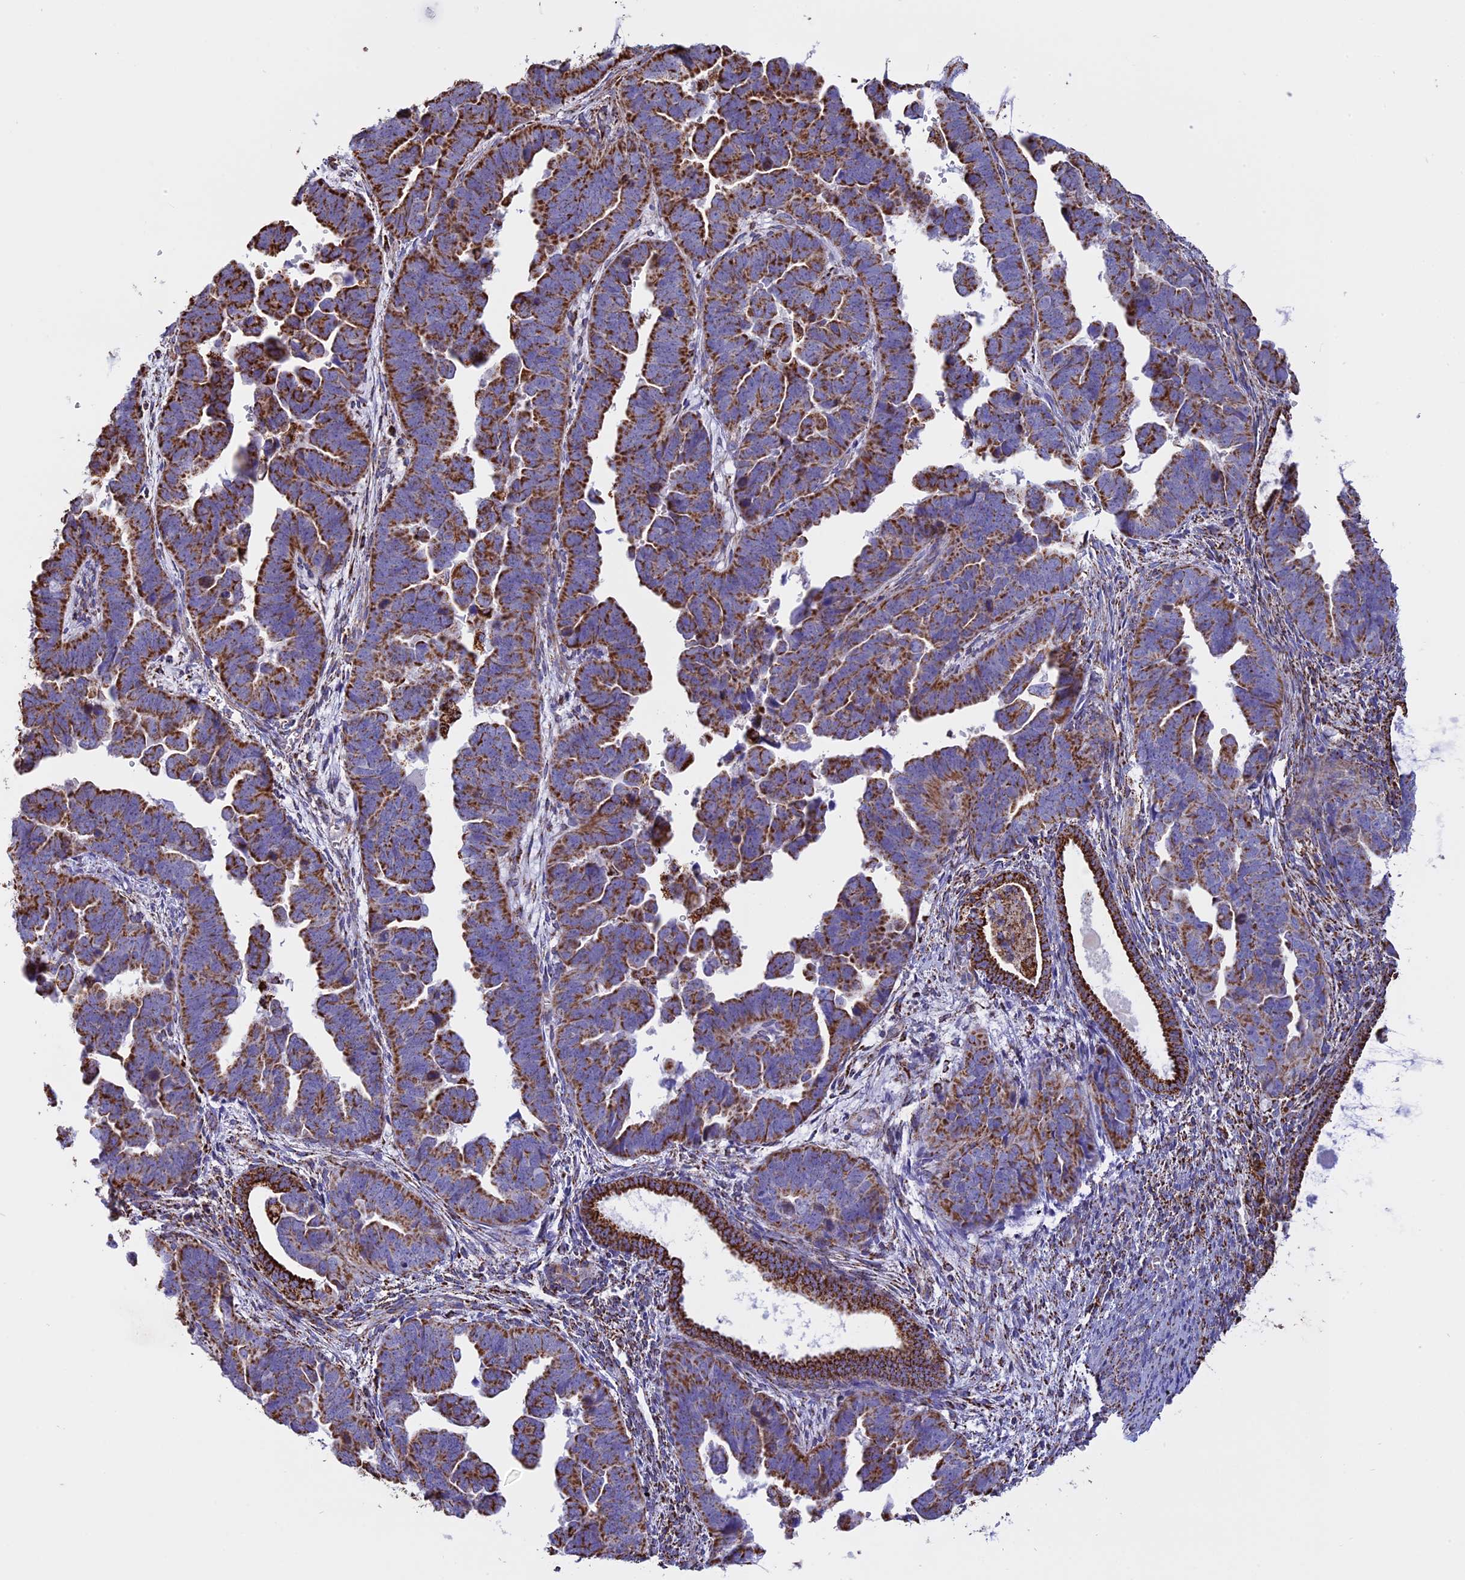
{"staining": {"intensity": "strong", "quantity": "25%-75%", "location": "cytoplasmic/membranous"}, "tissue": "endometrial cancer", "cell_type": "Tumor cells", "image_type": "cancer", "snomed": [{"axis": "morphology", "description": "Adenocarcinoma, NOS"}, {"axis": "topography", "description": "Endometrium"}], "caption": "A high amount of strong cytoplasmic/membranous staining is appreciated in approximately 25%-75% of tumor cells in endometrial cancer tissue. (Stains: DAB (3,3'-diaminobenzidine) in brown, nuclei in blue, Microscopy: brightfield microscopy at high magnification).", "gene": "KCNG1", "patient": {"sex": "female", "age": 75}}